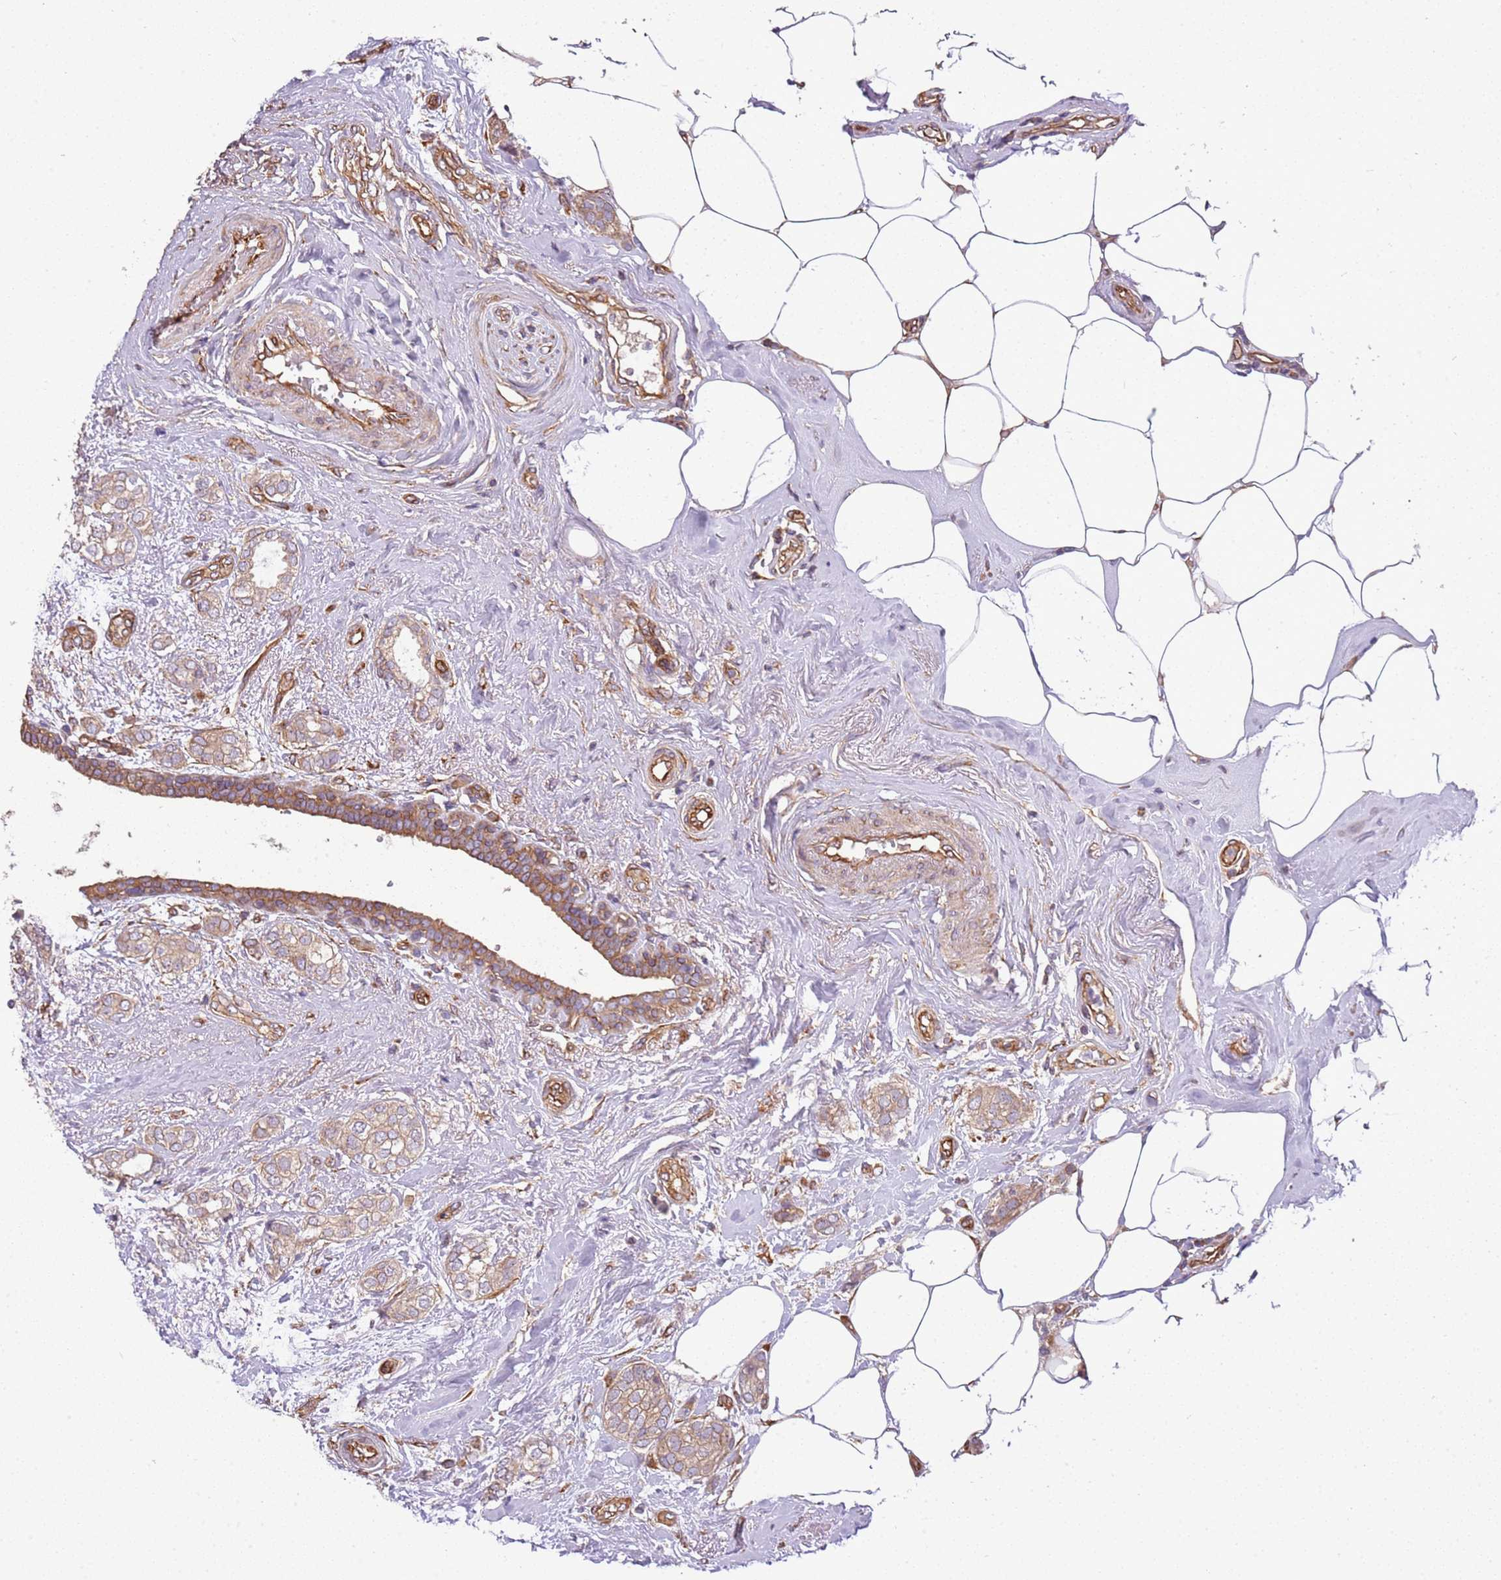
{"staining": {"intensity": "weak", "quantity": "<25%", "location": "cytoplasmic/membranous"}, "tissue": "breast cancer", "cell_type": "Tumor cells", "image_type": "cancer", "snomed": [{"axis": "morphology", "description": "Duct carcinoma"}, {"axis": "topography", "description": "Breast"}], "caption": "This is an immunohistochemistry (IHC) photomicrograph of breast intraductal carcinoma. There is no positivity in tumor cells.", "gene": "GNL1", "patient": {"sex": "female", "age": 73}}